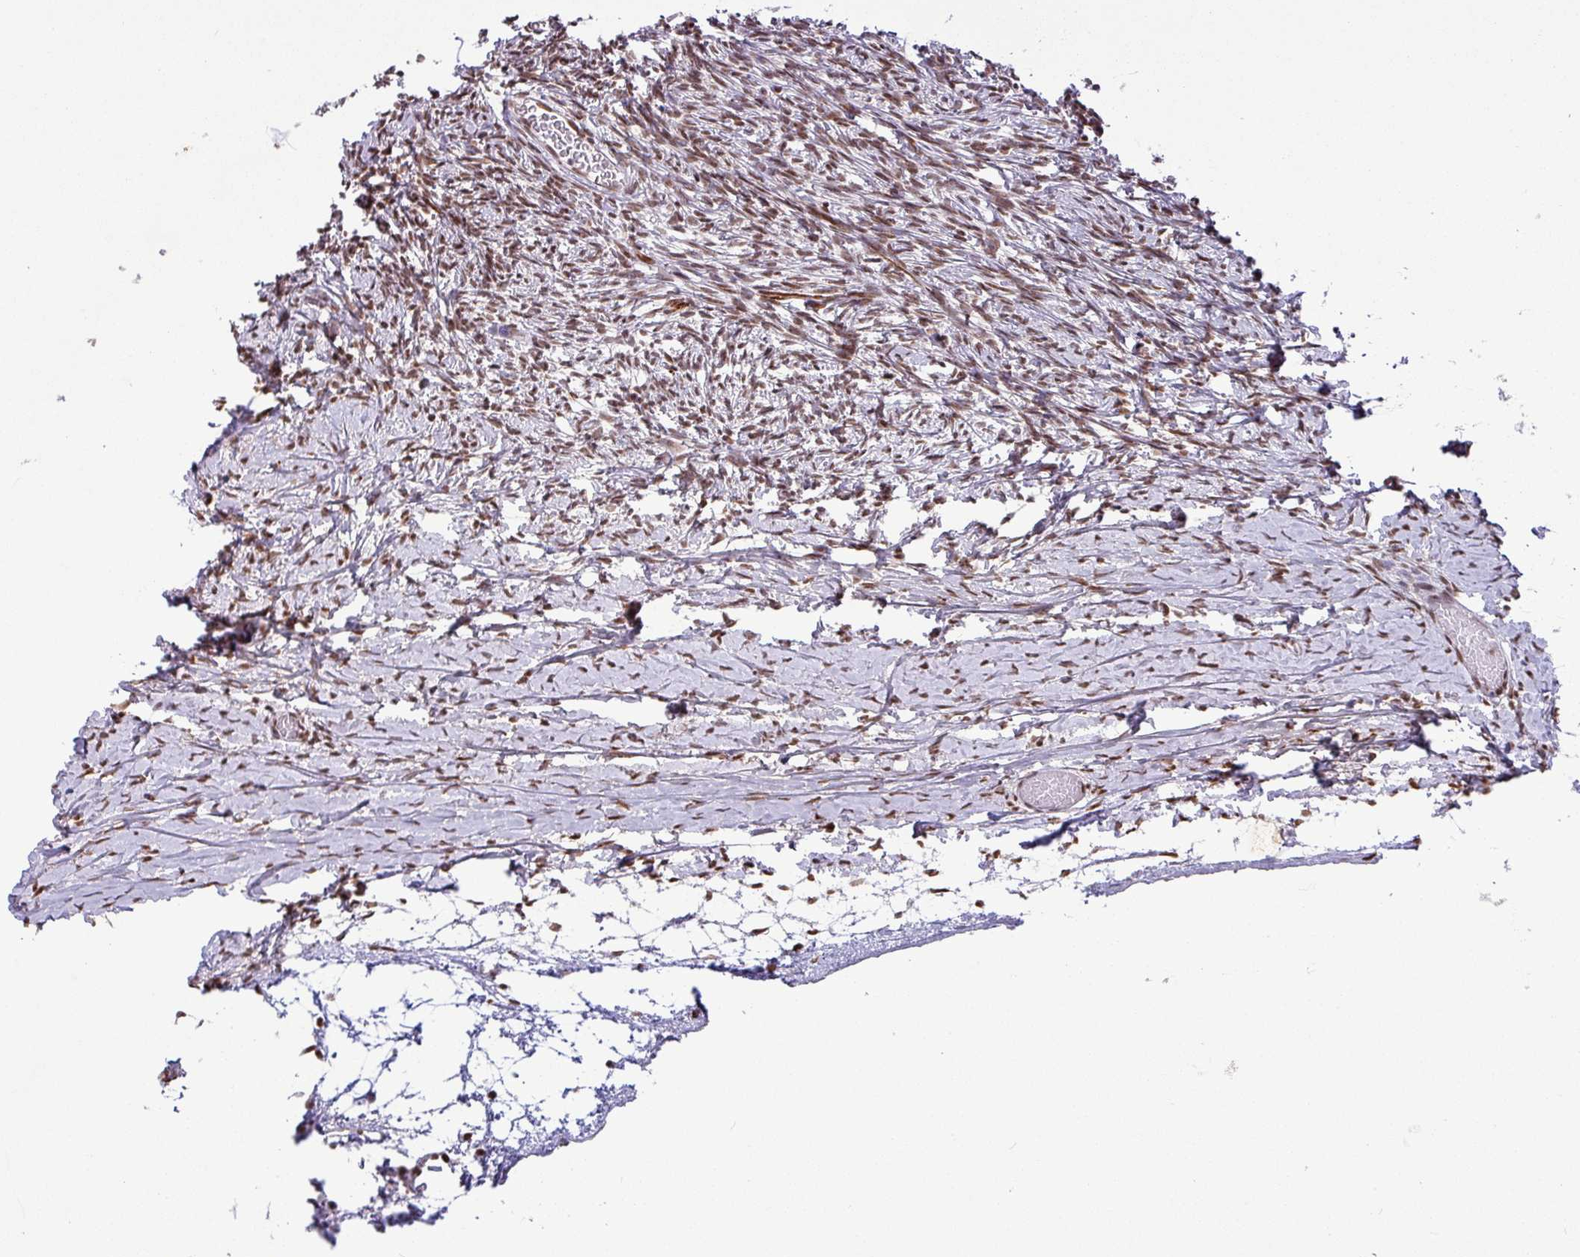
{"staining": {"intensity": "moderate", "quantity": ">75%", "location": "nuclear"}, "tissue": "ovary", "cell_type": "Ovarian stroma cells", "image_type": "normal", "snomed": [{"axis": "morphology", "description": "Normal tissue, NOS"}, {"axis": "topography", "description": "Ovary"}], "caption": "Unremarkable ovary was stained to show a protein in brown. There is medium levels of moderate nuclear expression in about >75% of ovarian stroma cells. Nuclei are stained in blue.", "gene": "SRSF2", "patient": {"sex": "female", "age": 39}}